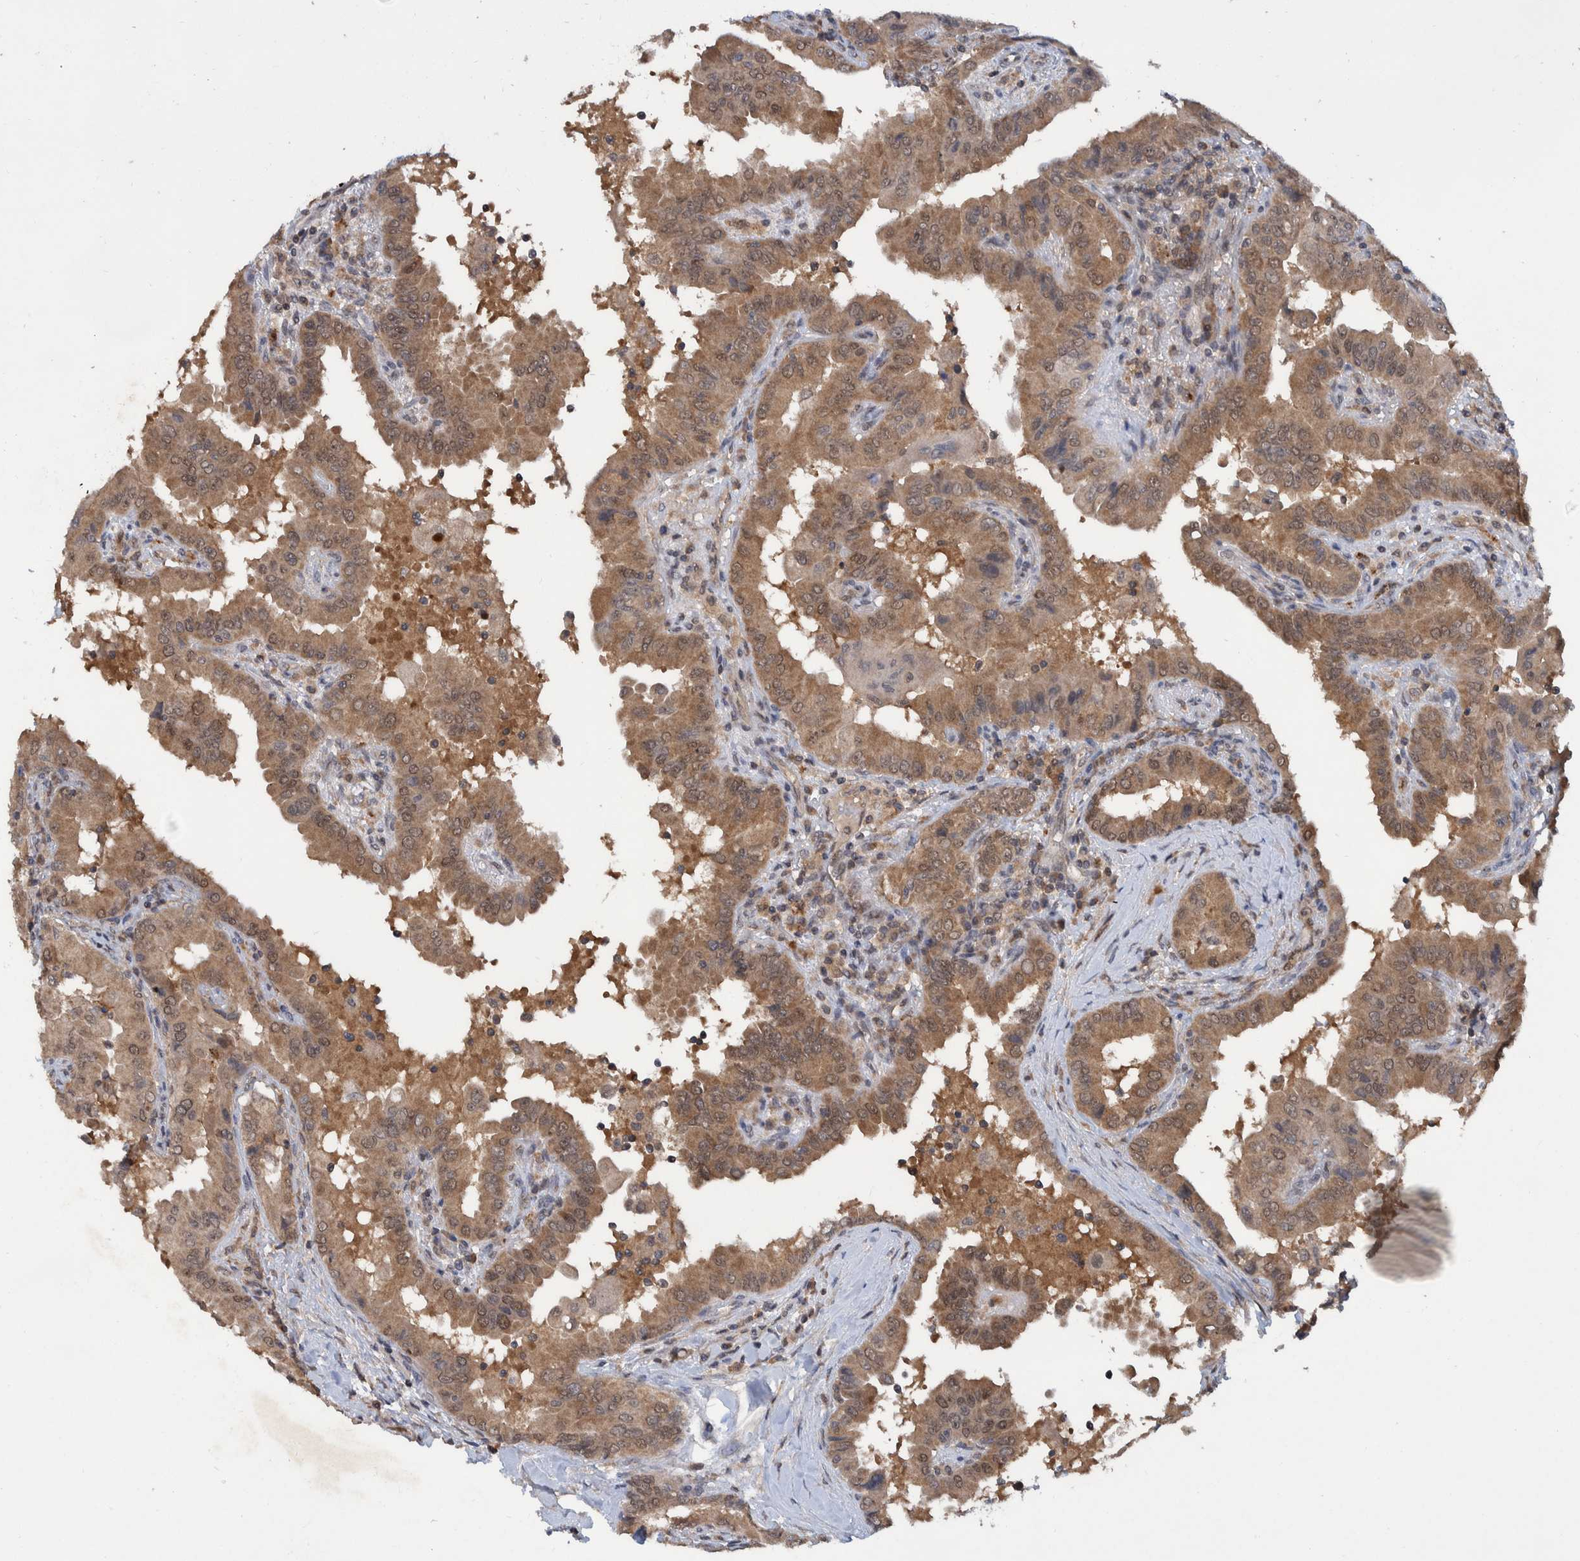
{"staining": {"intensity": "moderate", "quantity": ">75%", "location": "cytoplasmic/membranous,nuclear"}, "tissue": "thyroid cancer", "cell_type": "Tumor cells", "image_type": "cancer", "snomed": [{"axis": "morphology", "description": "Papillary adenocarcinoma, NOS"}, {"axis": "topography", "description": "Thyroid gland"}], "caption": "Immunohistochemical staining of thyroid papillary adenocarcinoma demonstrates moderate cytoplasmic/membranous and nuclear protein positivity in about >75% of tumor cells.", "gene": "PLPBP", "patient": {"sex": "male", "age": 33}}